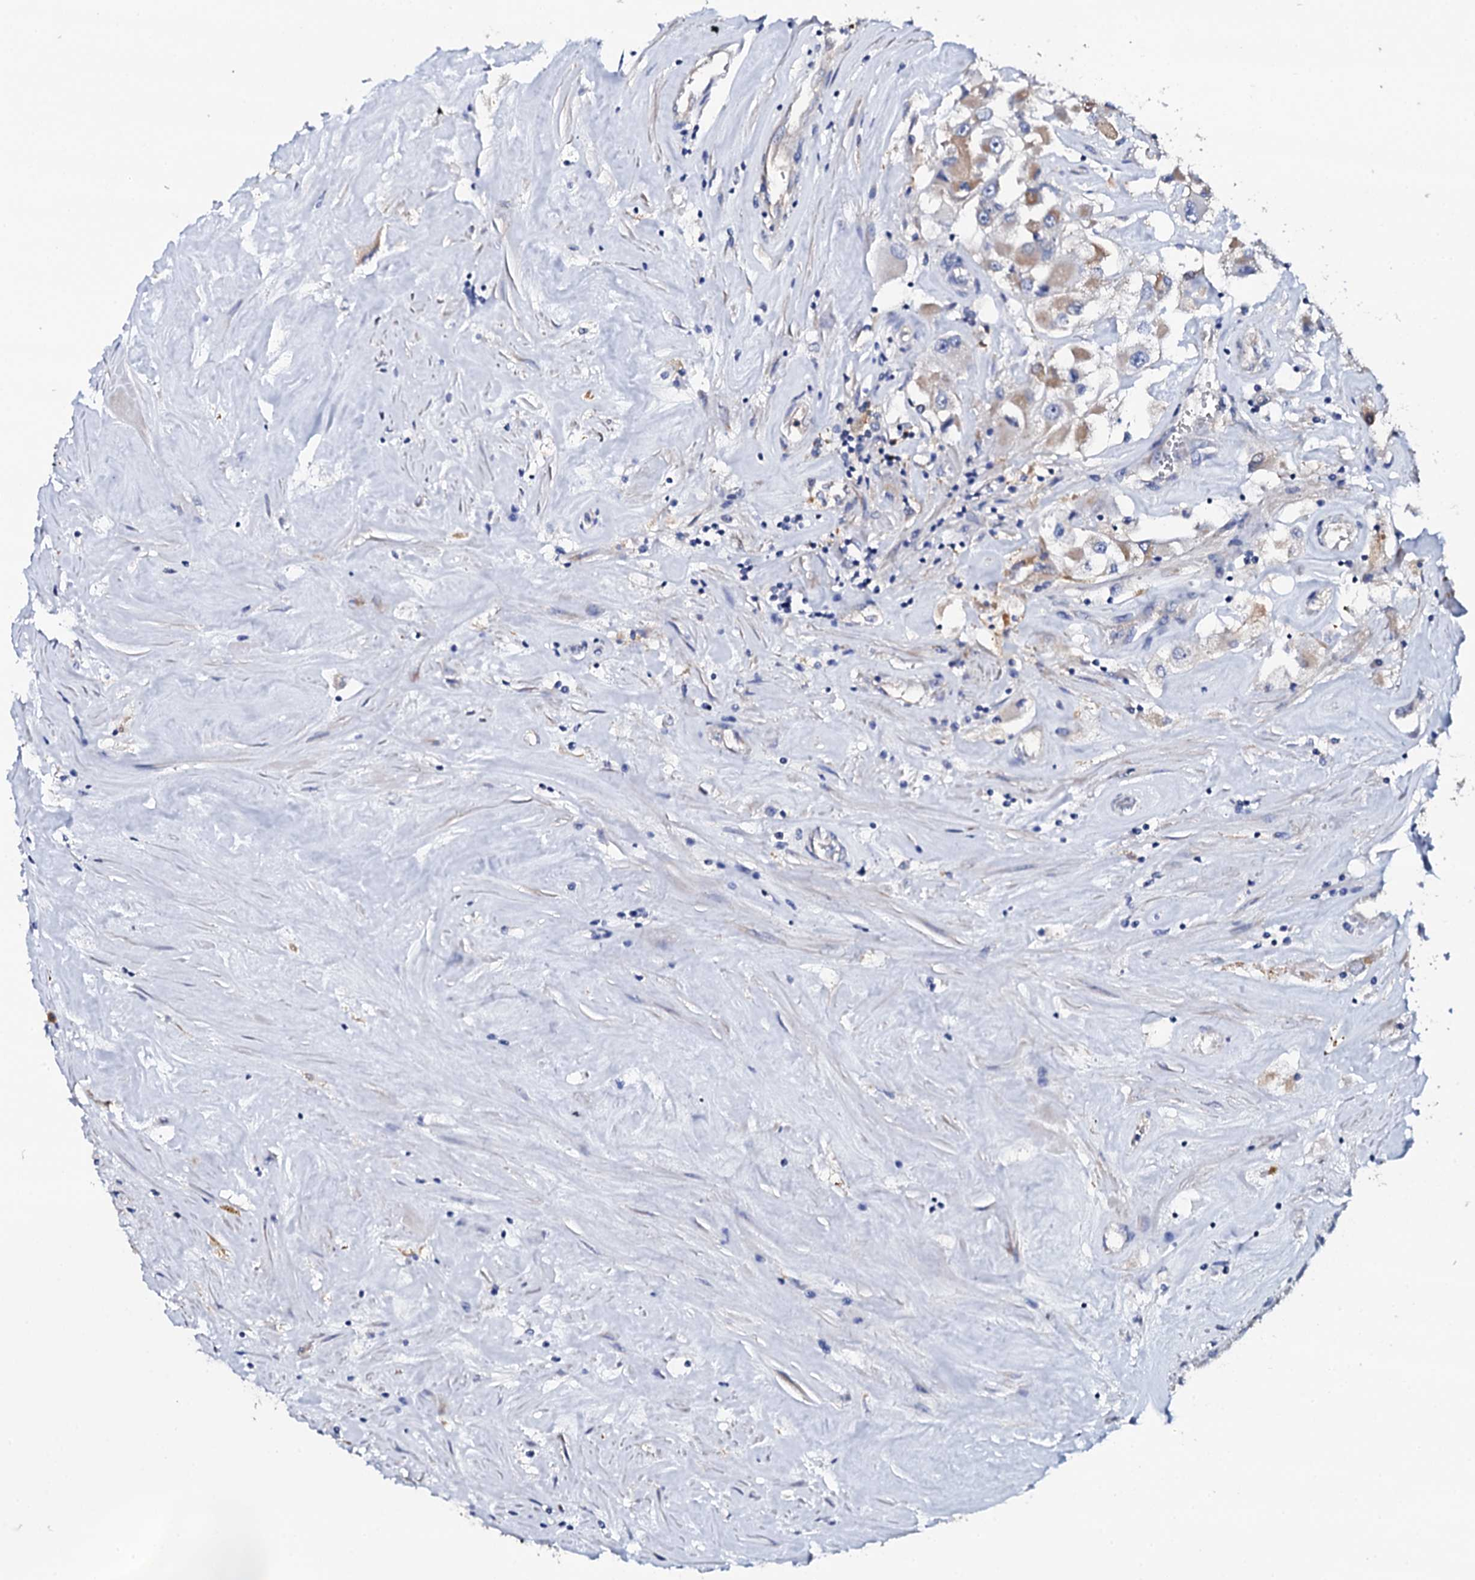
{"staining": {"intensity": "negative", "quantity": "none", "location": "none"}, "tissue": "renal cancer", "cell_type": "Tumor cells", "image_type": "cancer", "snomed": [{"axis": "morphology", "description": "Adenocarcinoma, NOS"}, {"axis": "topography", "description": "Kidney"}], "caption": "IHC of adenocarcinoma (renal) displays no expression in tumor cells.", "gene": "NAA16", "patient": {"sex": "female", "age": 52}}